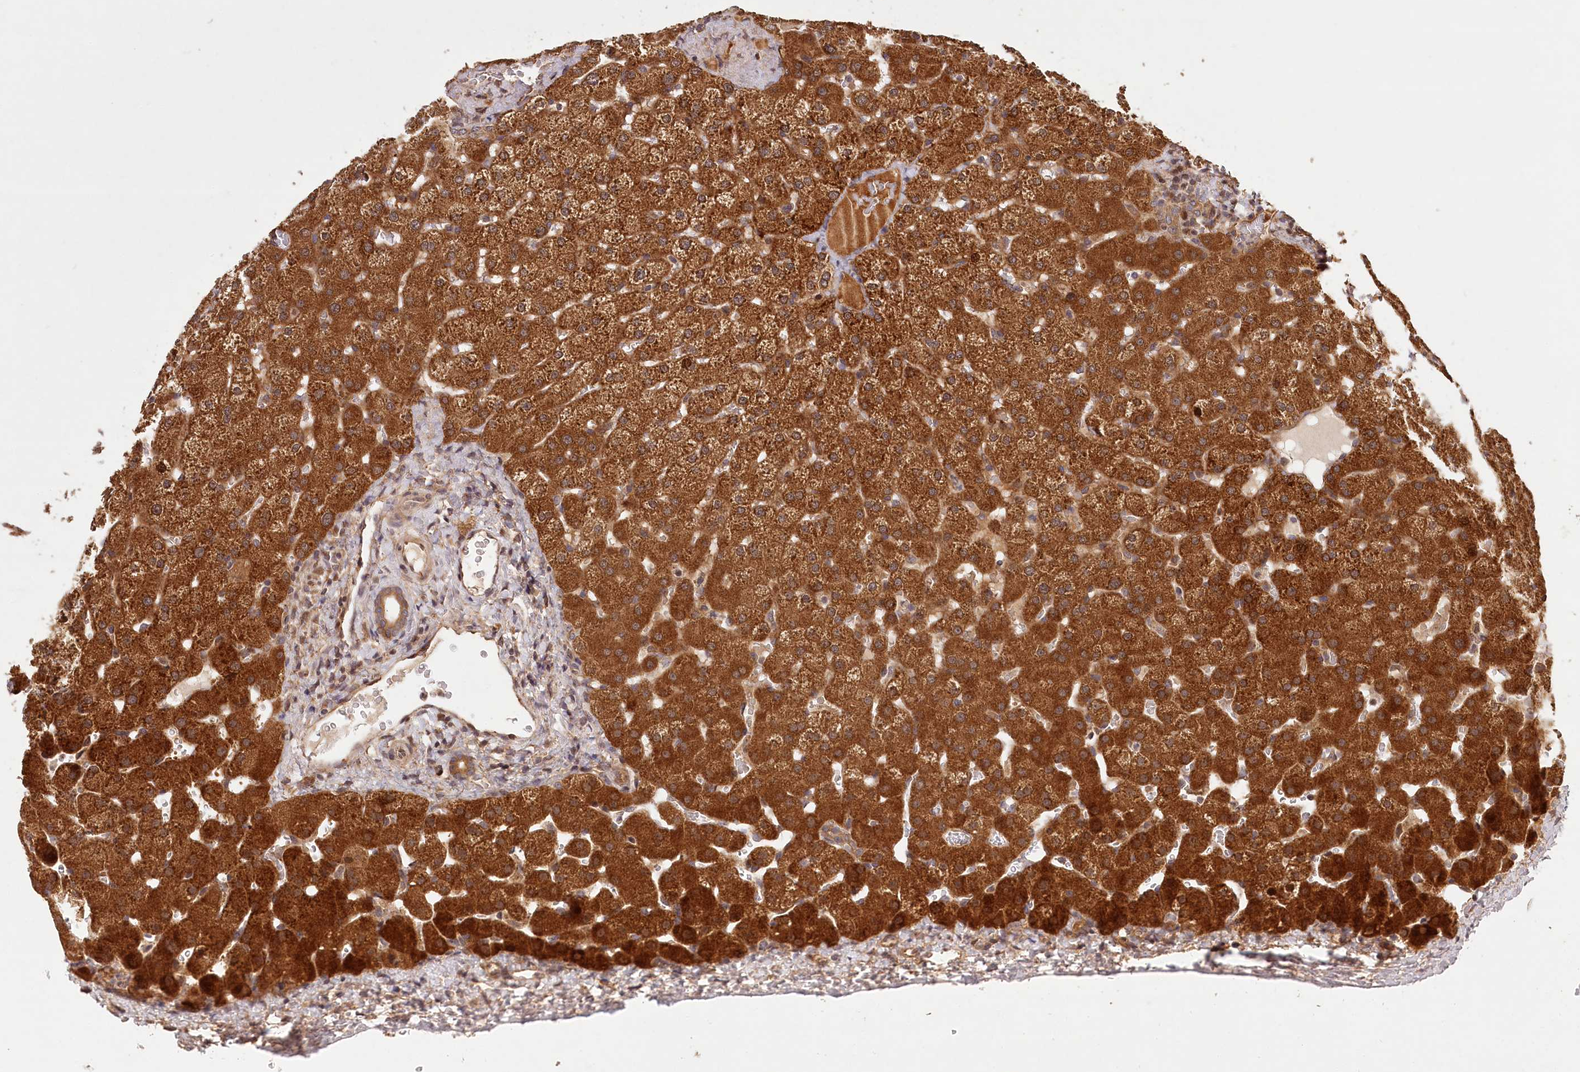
{"staining": {"intensity": "moderate", "quantity": ">75%", "location": "cytoplasmic/membranous"}, "tissue": "liver", "cell_type": "Cholangiocytes", "image_type": "normal", "snomed": [{"axis": "morphology", "description": "Normal tissue, NOS"}, {"axis": "topography", "description": "Liver"}], "caption": "A medium amount of moderate cytoplasmic/membranous staining is identified in approximately >75% of cholangiocytes in normal liver. (brown staining indicates protein expression, while blue staining denotes nuclei).", "gene": "LSS", "patient": {"sex": "female", "age": 32}}